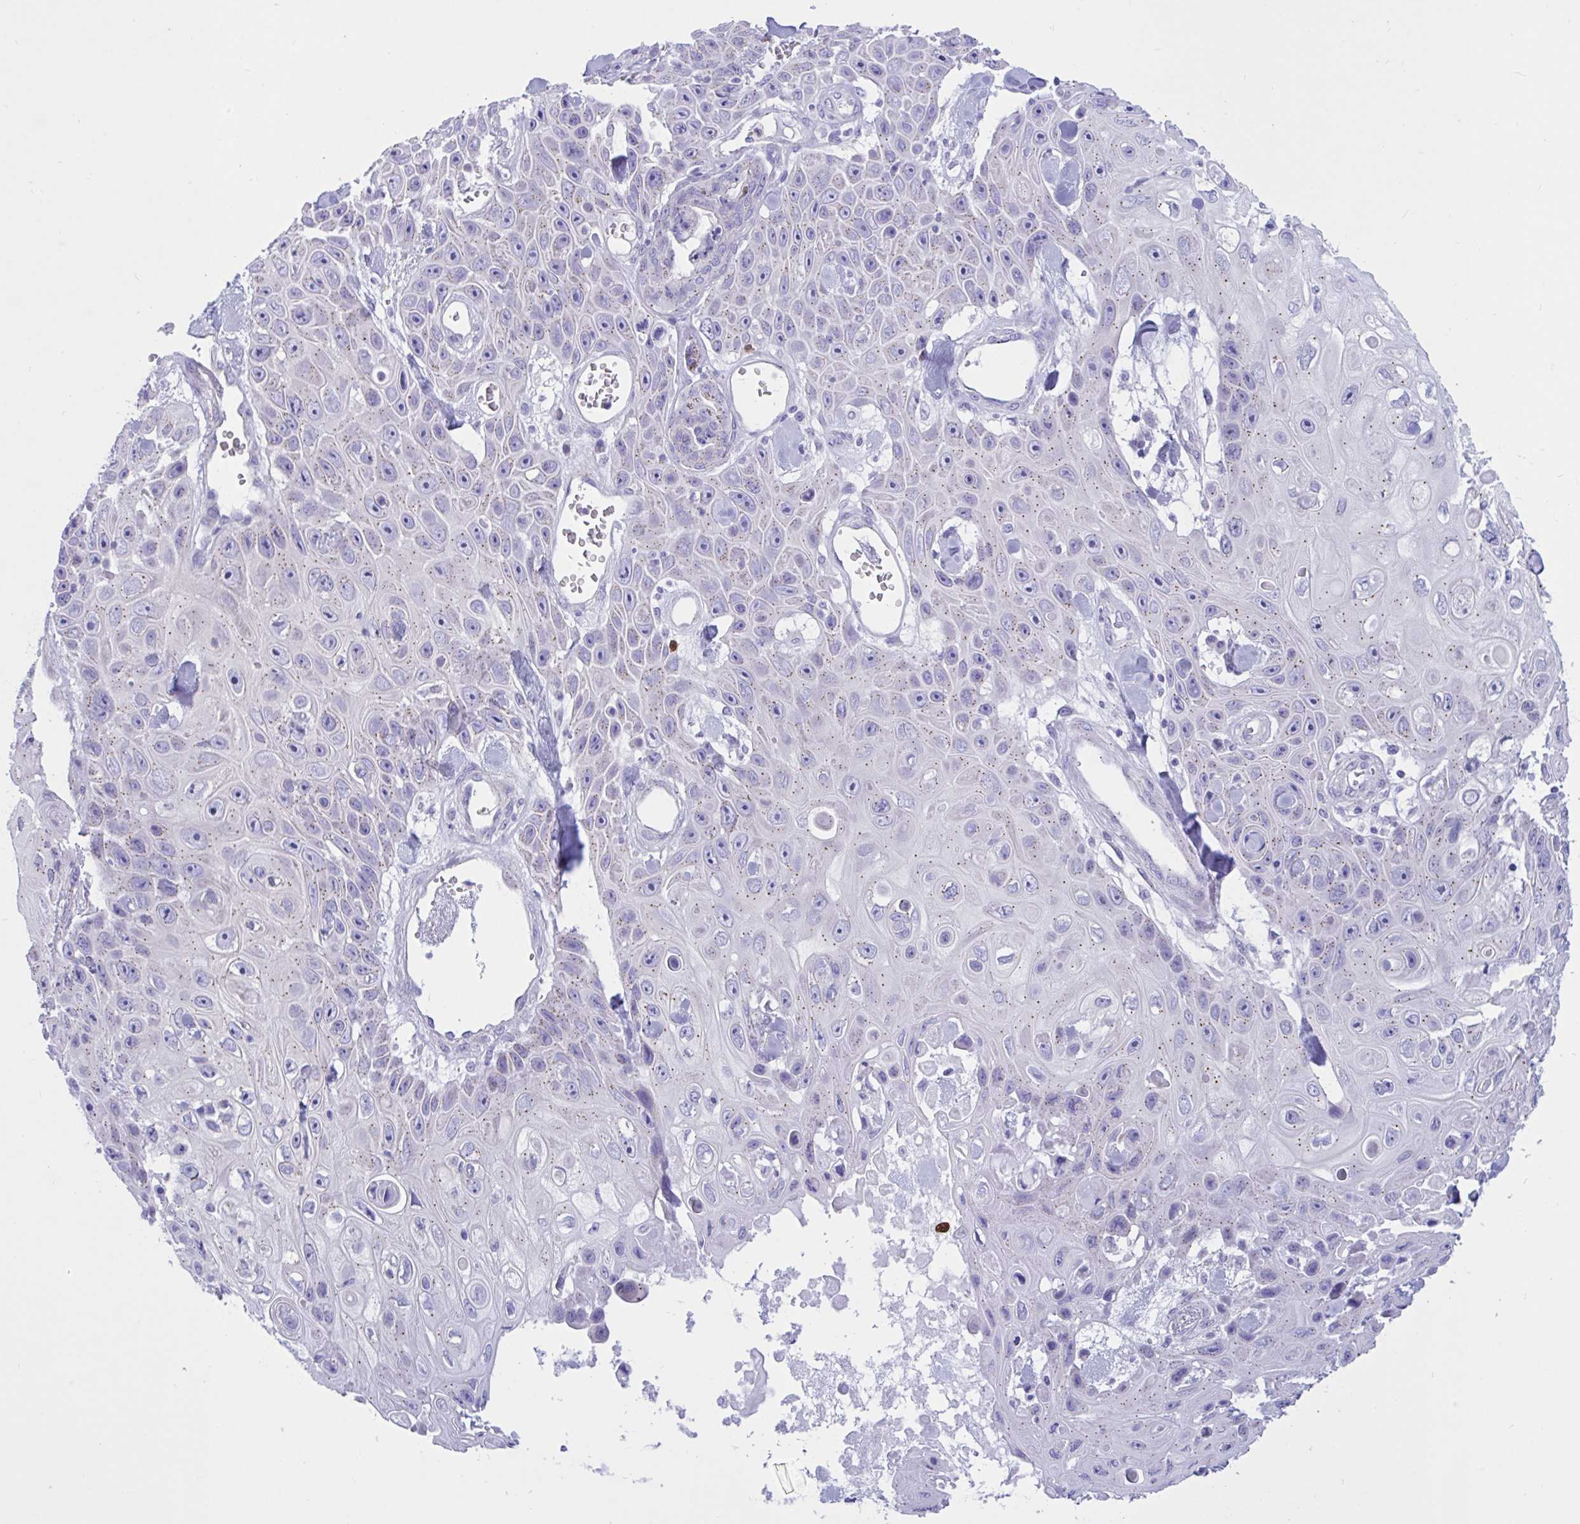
{"staining": {"intensity": "moderate", "quantity": "25%-75%", "location": "cytoplasmic/membranous"}, "tissue": "skin cancer", "cell_type": "Tumor cells", "image_type": "cancer", "snomed": [{"axis": "morphology", "description": "Squamous cell carcinoma, NOS"}, {"axis": "topography", "description": "Skin"}], "caption": "Immunohistochemistry staining of squamous cell carcinoma (skin), which demonstrates medium levels of moderate cytoplasmic/membranous positivity in about 25%-75% of tumor cells indicating moderate cytoplasmic/membranous protein expression. The staining was performed using DAB (brown) for protein detection and nuclei were counterstained in hematoxylin (blue).", "gene": "RNASE3", "patient": {"sex": "male", "age": 82}}